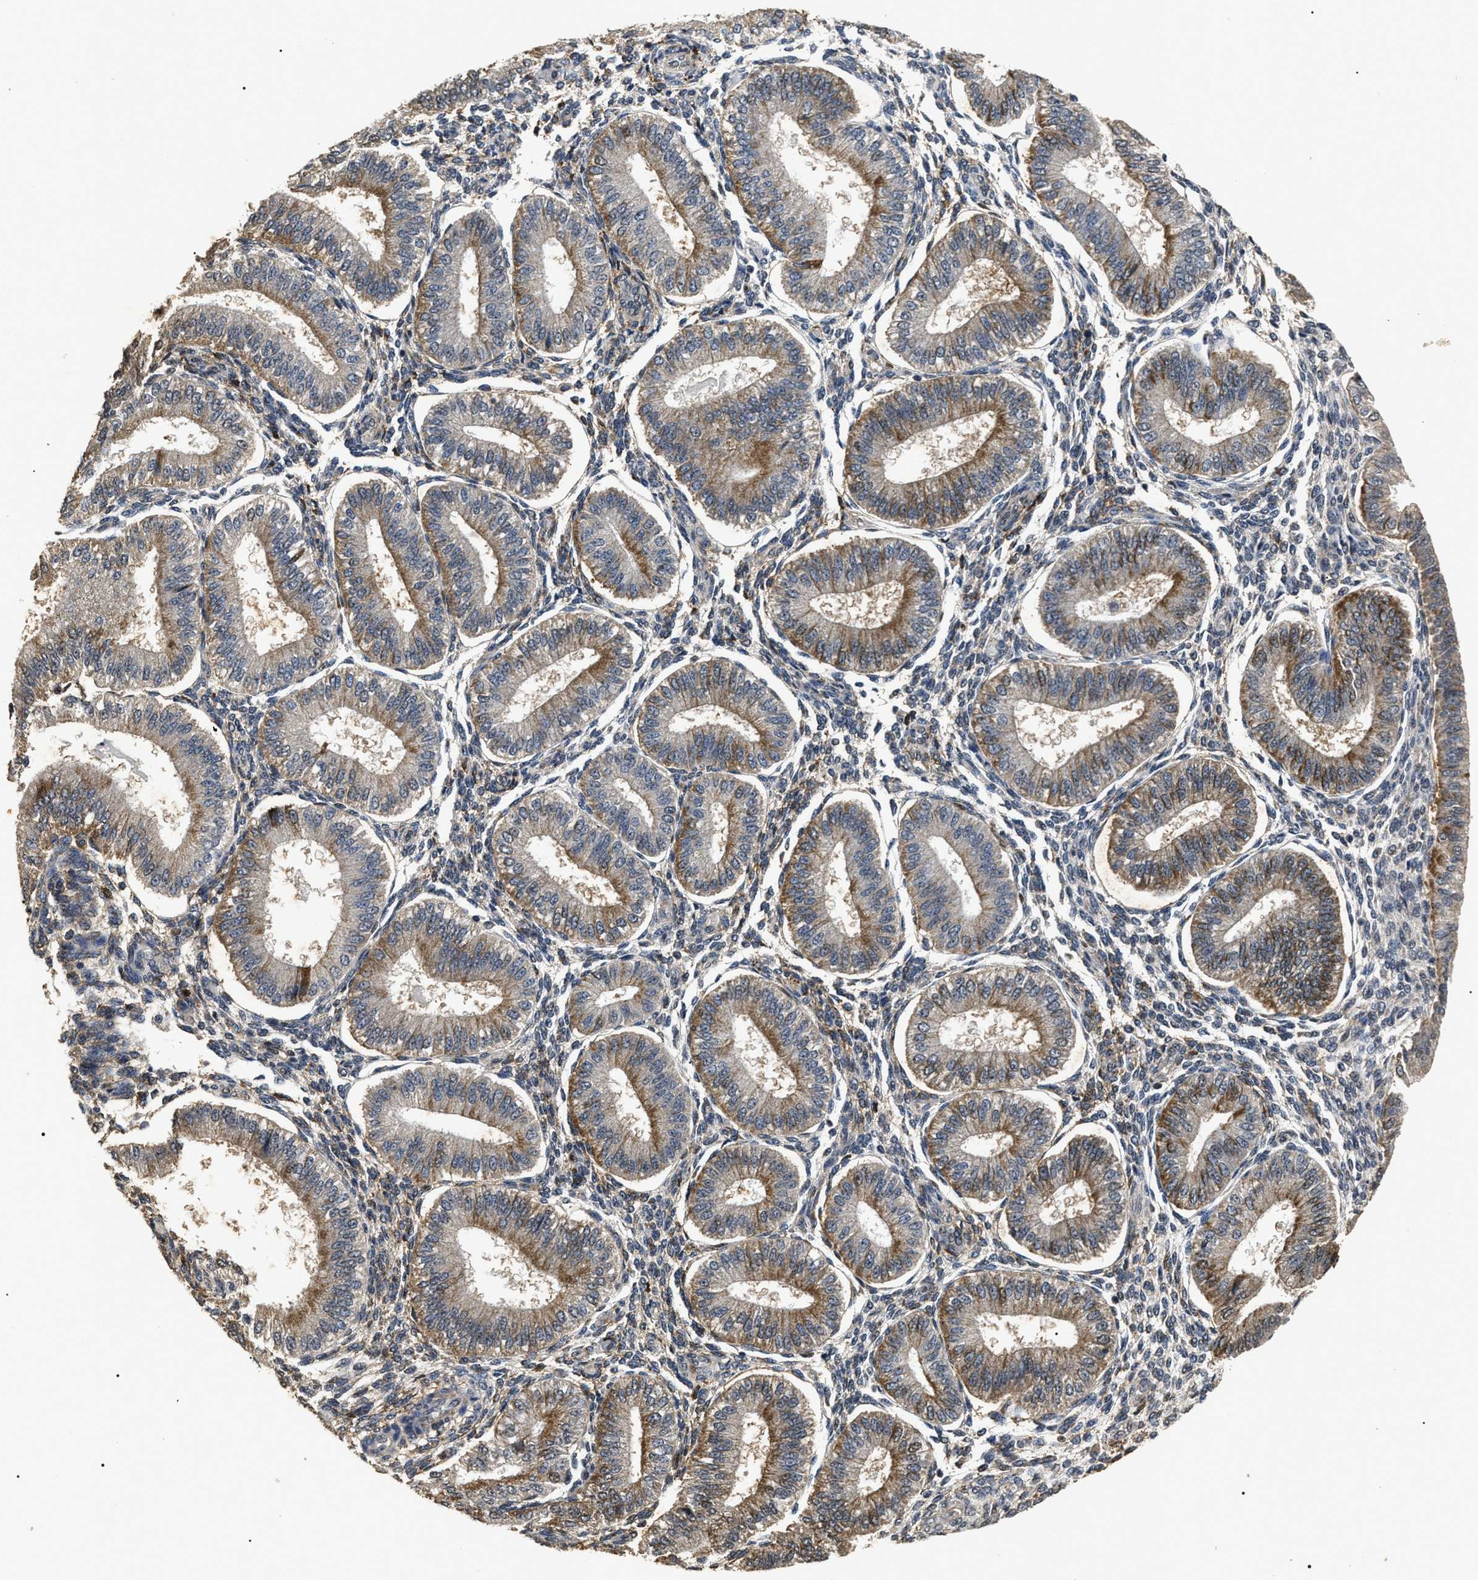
{"staining": {"intensity": "weak", "quantity": "<25%", "location": "cytoplasmic/membranous"}, "tissue": "endometrium", "cell_type": "Cells in endometrial stroma", "image_type": "normal", "snomed": [{"axis": "morphology", "description": "Normal tissue, NOS"}, {"axis": "topography", "description": "Endometrium"}], "caption": "Benign endometrium was stained to show a protein in brown. There is no significant positivity in cells in endometrial stroma.", "gene": "ANP32E", "patient": {"sex": "female", "age": 39}}